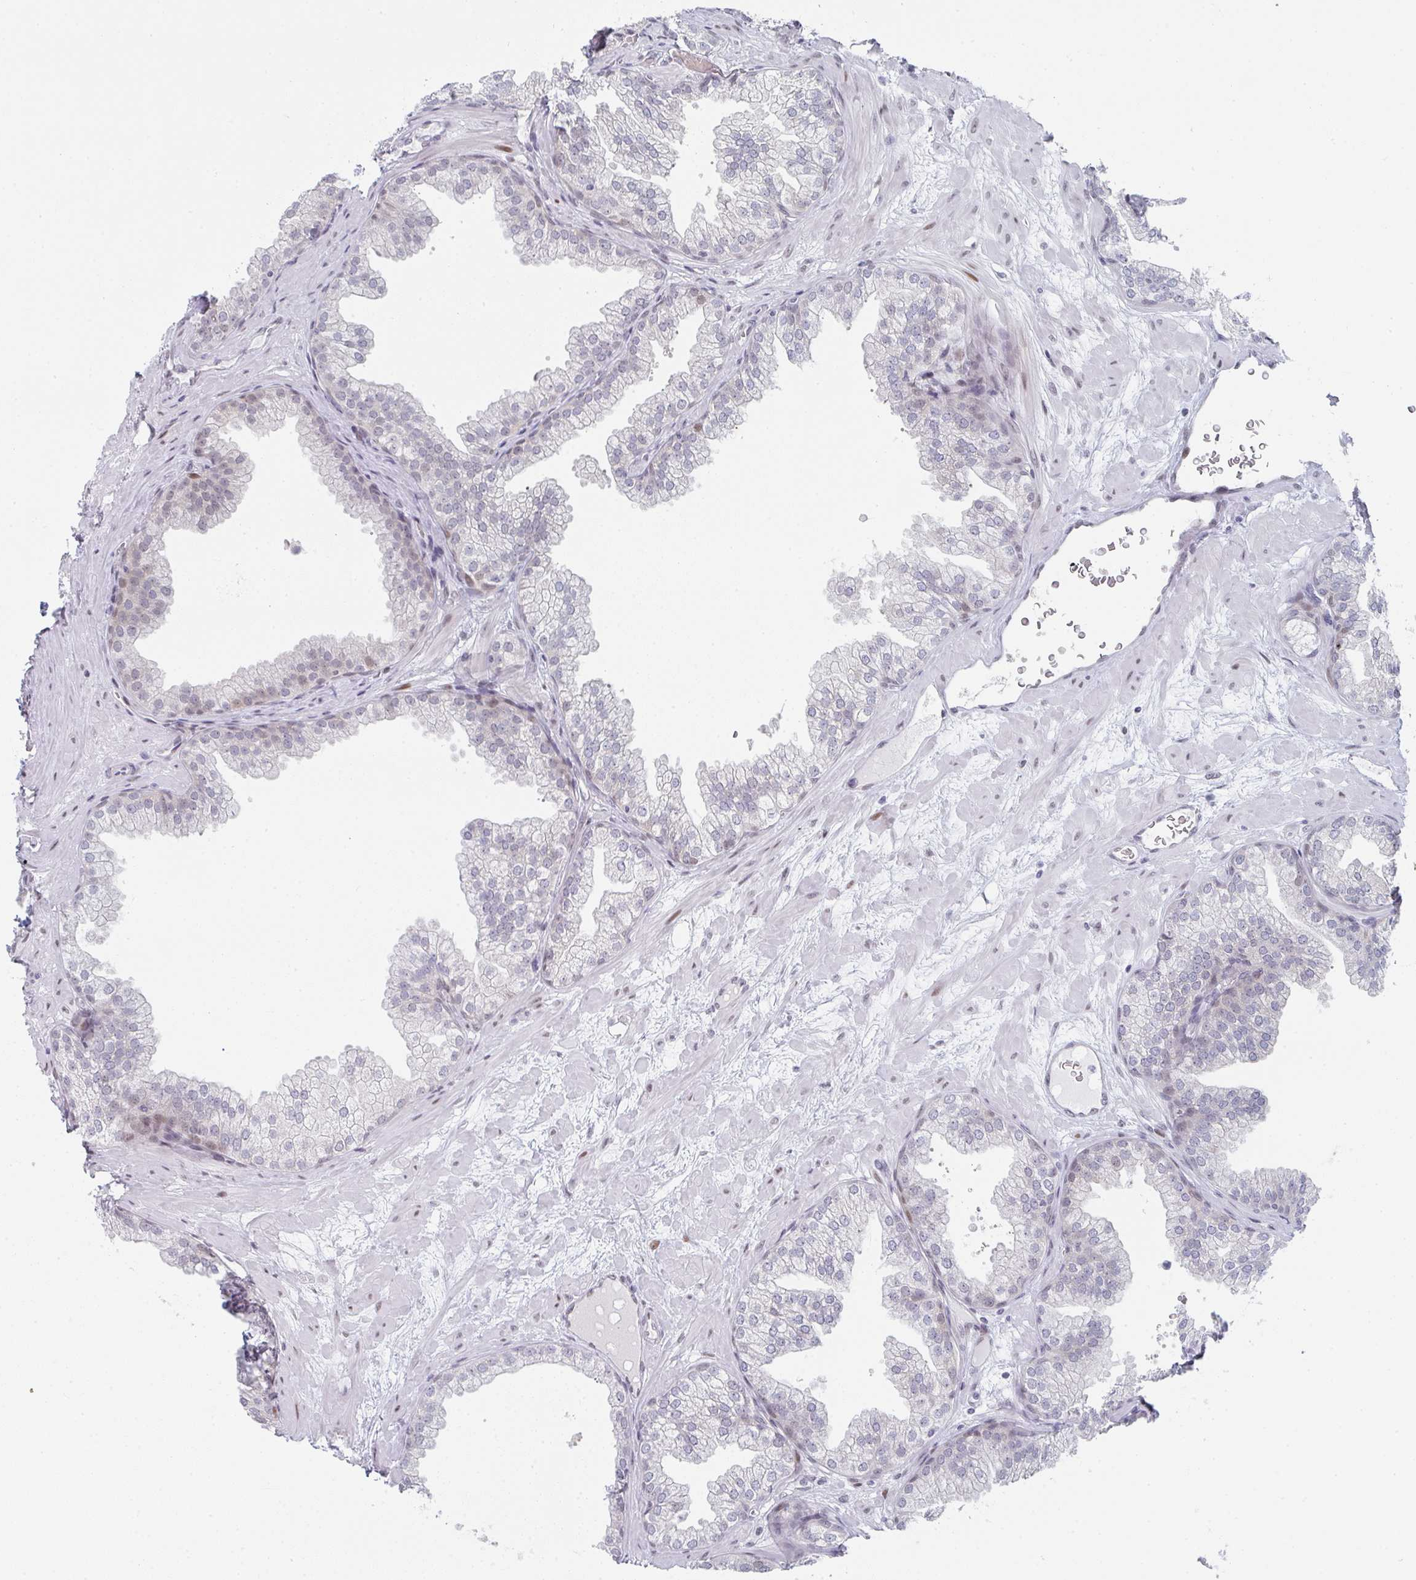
{"staining": {"intensity": "weak", "quantity": "25%-75%", "location": "nuclear"}, "tissue": "prostate", "cell_type": "Glandular cells", "image_type": "normal", "snomed": [{"axis": "morphology", "description": "Normal tissue, NOS"}, {"axis": "topography", "description": "Prostate"}], "caption": "Benign prostate was stained to show a protein in brown. There is low levels of weak nuclear staining in approximately 25%-75% of glandular cells. (DAB (3,3'-diaminobenzidine) IHC with brightfield microscopy, high magnification).", "gene": "POU2AF2", "patient": {"sex": "male", "age": 37}}